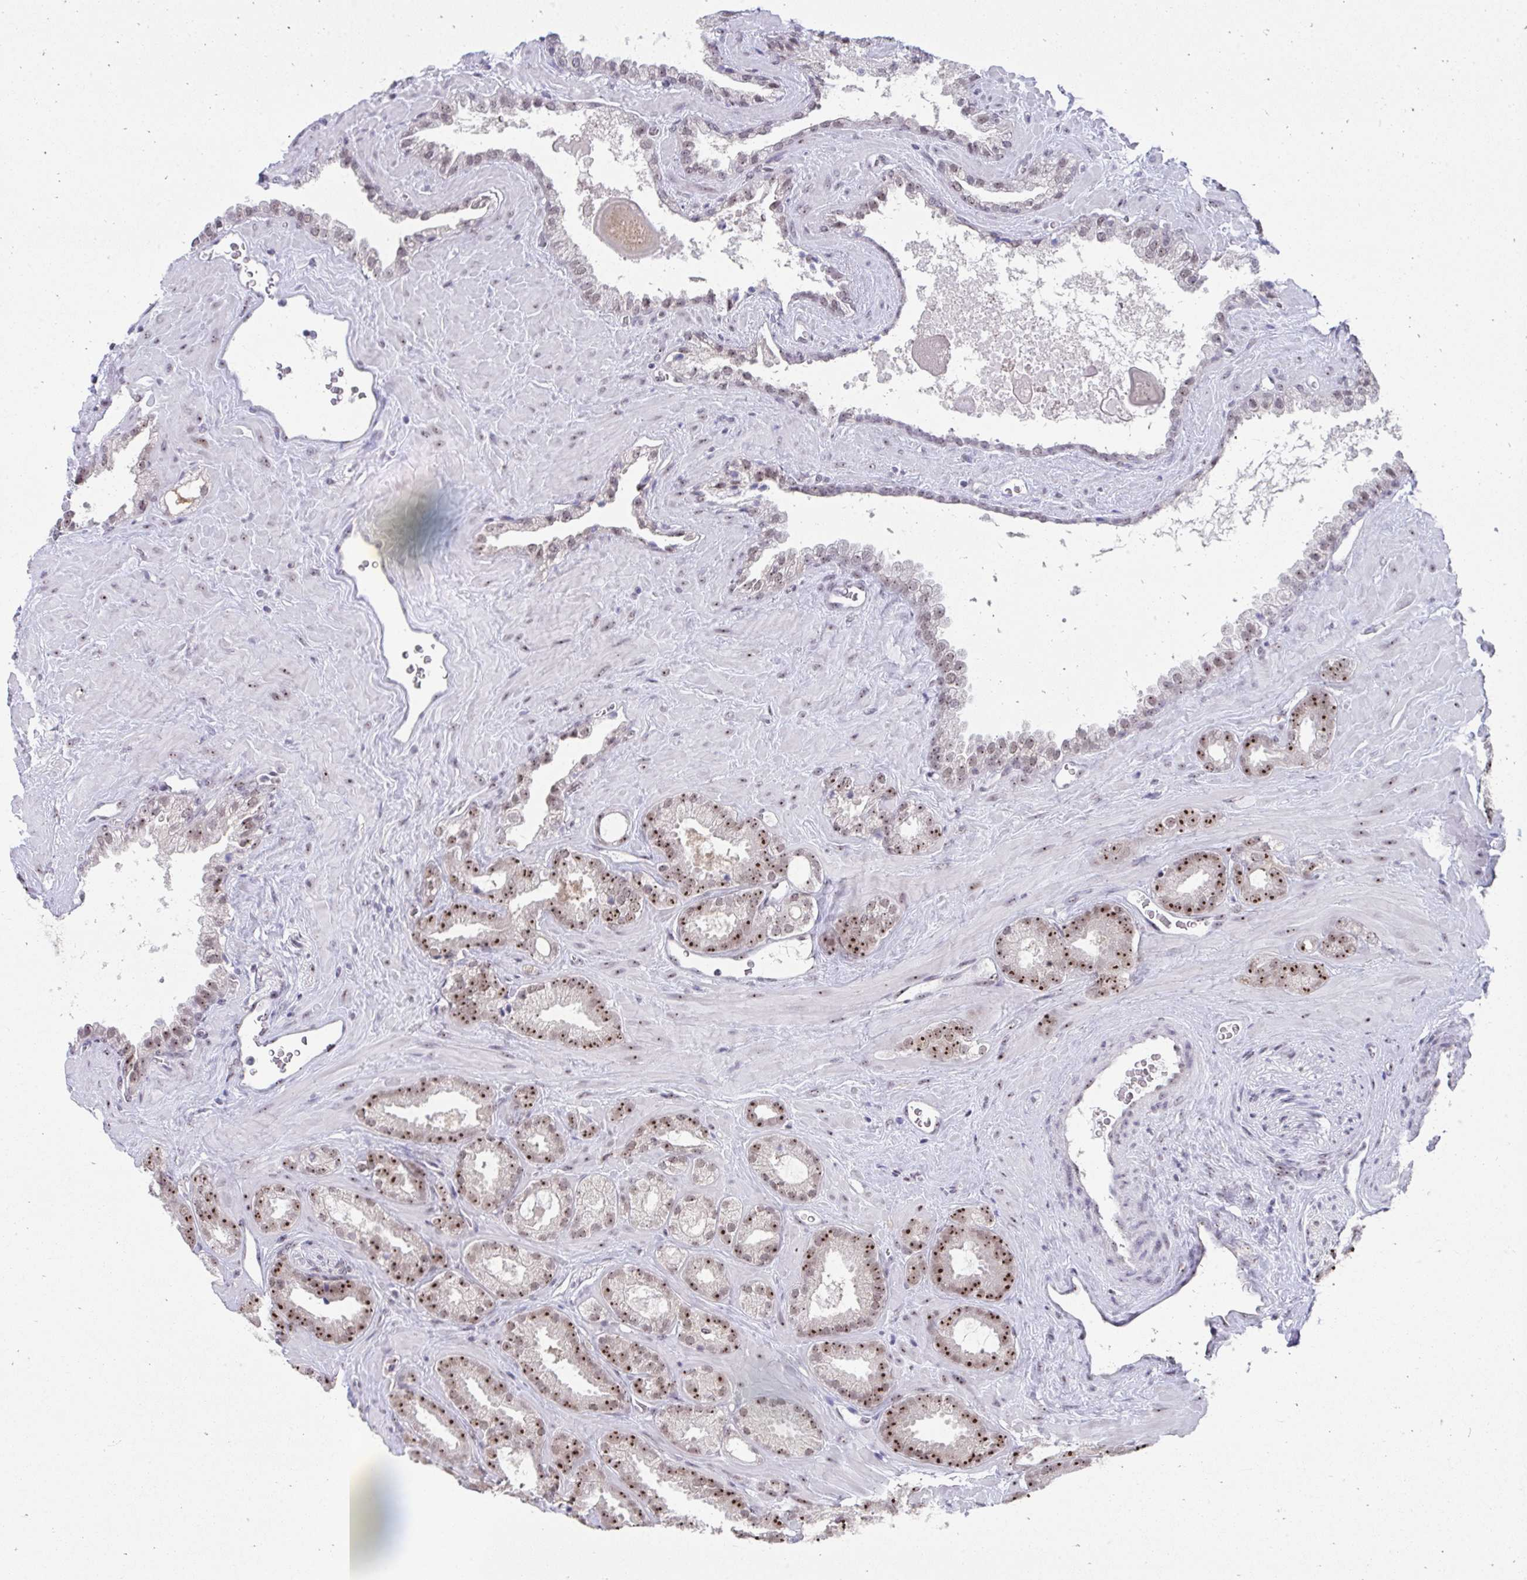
{"staining": {"intensity": "strong", "quantity": "25%-75%", "location": "nuclear"}, "tissue": "prostate cancer", "cell_type": "Tumor cells", "image_type": "cancer", "snomed": [{"axis": "morphology", "description": "Adenocarcinoma, Low grade"}, {"axis": "topography", "description": "Prostate"}], "caption": "IHC micrograph of neoplastic tissue: prostate cancer stained using immunohistochemistry demonstrates high levels of strong protein expression localized specifically in the nuclear of tumor cells, appearing as a nuclear brown color.", "gene": "HIRA", "patient": {"sex": "male", "age": 62}}